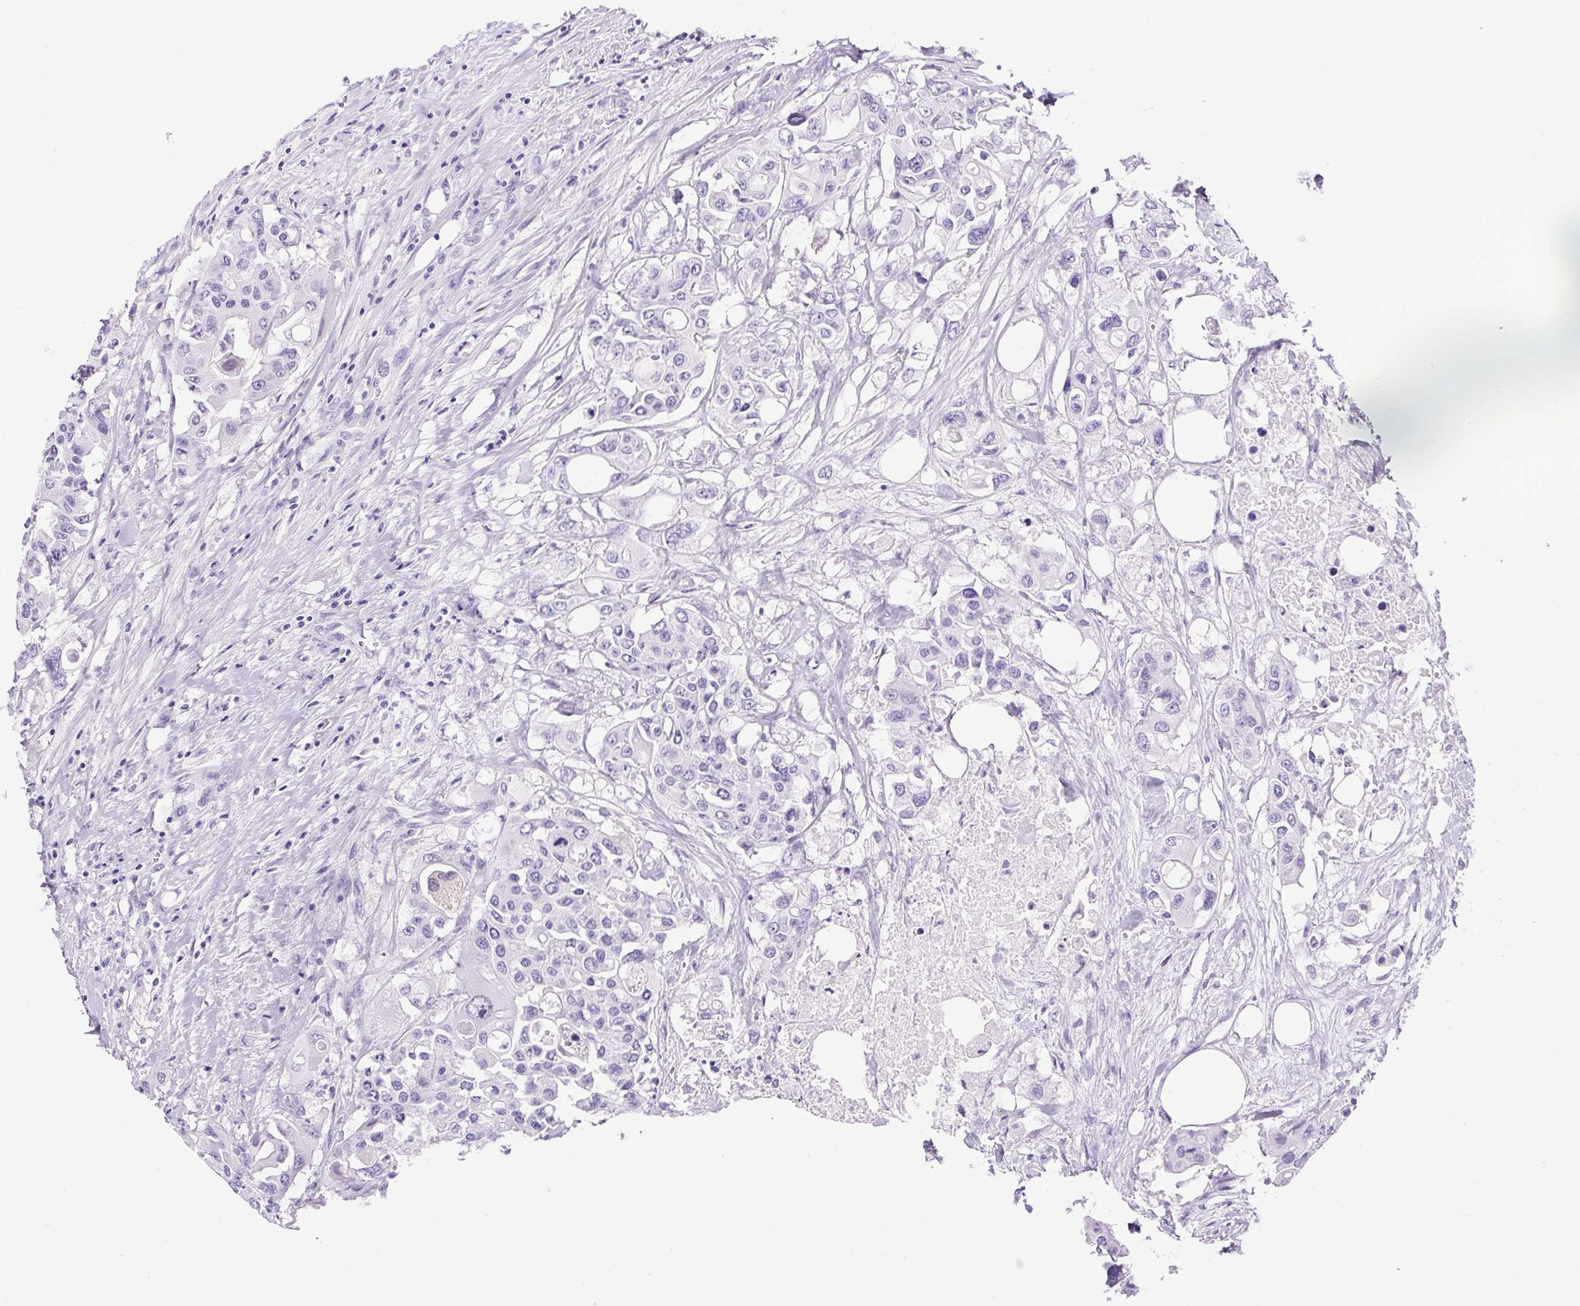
{"staining": {"intensity": "negative", "quantity": "none", "location": "none"}, "tissue": "colorectal cancer", "cell_type": "Tumor cells", "image_type": "cancer", "snomed": [{"axis": "morphology", "description": "Adenocarcinoma, NOS"}, {"axis": "topography", "description": "Colon"}], "caption": "Immunohistochemistry histopathology image of neoplastic tissue: human colorectal cancer (adenocarcinoma) stained with DAB exhibits no significant protein expression in tumor cells. The staining is performed using DAB (3,3'-diaminobenzidine) brown chromogen with nuclei counter-stained in using hematoxylin.", "gene": "UPP1", "patient": {"sex": "male", "age": 77}}